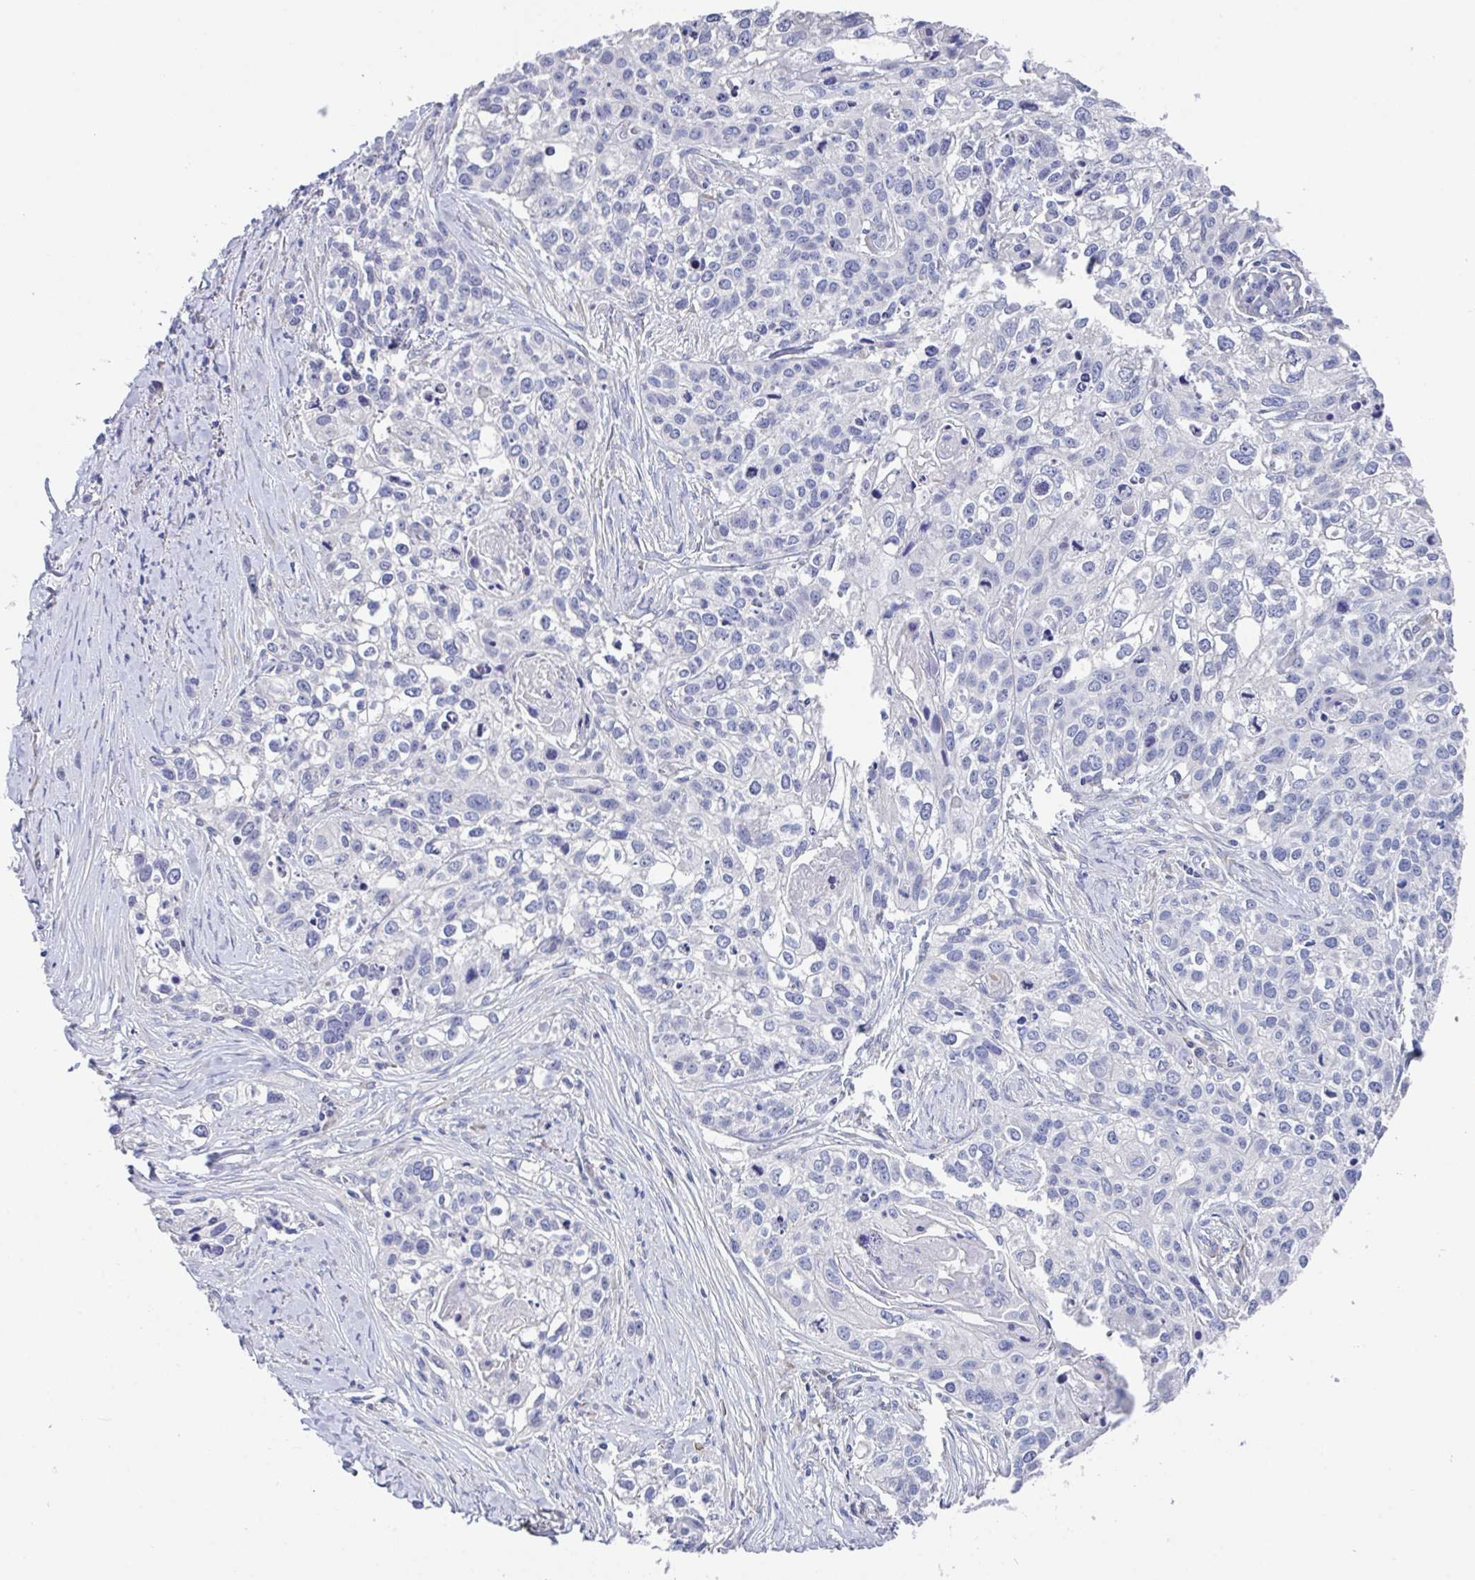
{"staining": {"intensity": "negative", "quantity": "none", "location": "none"}, "tissue": "lung cancer", "cell_type": "Tumor cells", "image_type": "cancer", "snomed": [{"axis": "morphology", "description": "Squamous cell carcinoma, NOS"}, {"axis": "topography", "description": "Lung"}], "caption": "The histopathology image shows no staining of tumor cells in lung cancer (squamous cell carcinoma).", "gene": "LRRC58", "patient": {"sex": "male", "age": 74}}